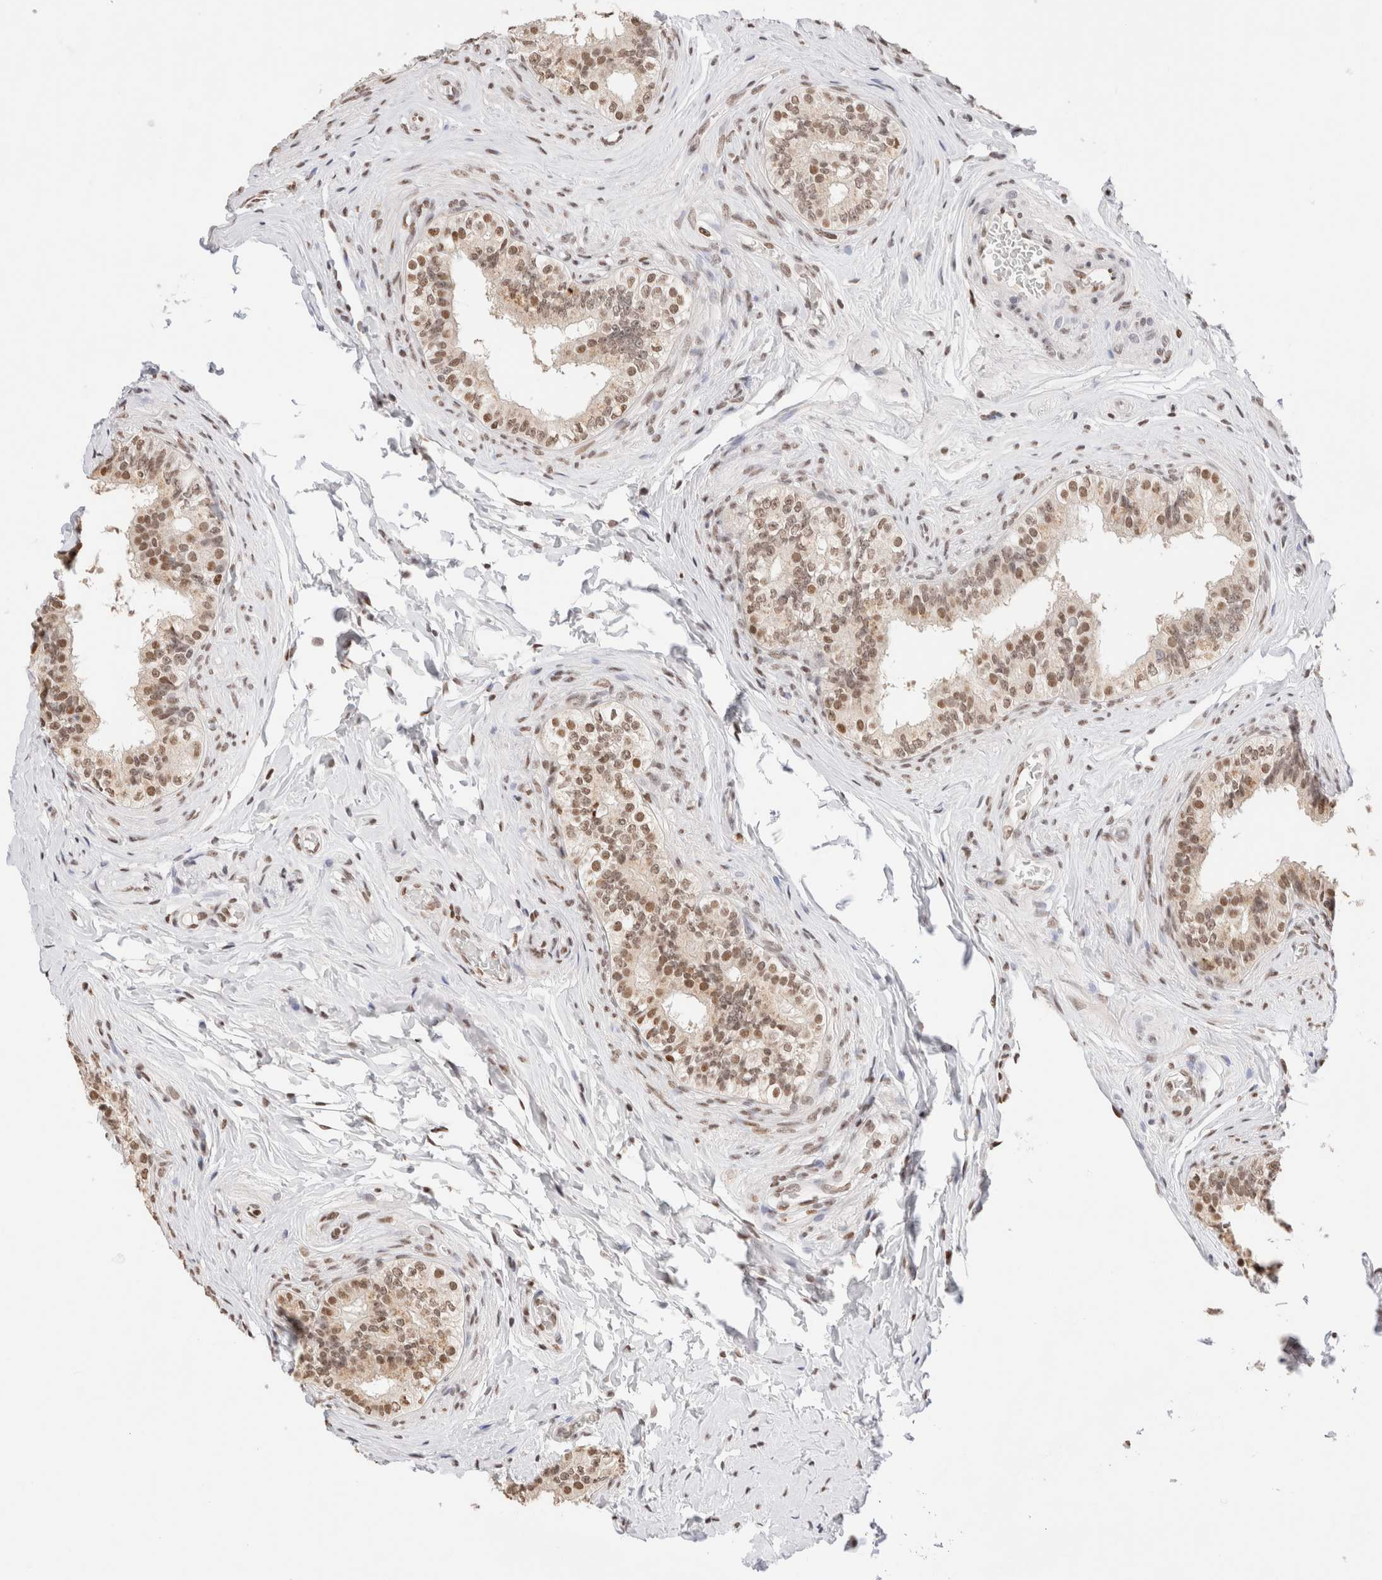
{"staining": {"intensity": "moderate", "quantity": ">75%", "location": "nuclear"}, "tissue": "epididymis", "cell_type": "Glandular cells", "image_type": "normal", "snomed": [{"axis": "morphology", "description": "Normal tissue, NOS"}, {"axis": "topography", "description": "Testis"}, {"axis": "topography", "description": "Epididymis"}], "caption": "An immunohistochemistry (IHC) micrograph of unremarkable tissue is shown. Protein staining in brown labels moderate nuclear positivity in epididymis within glandular cells. (brown staining indicates protein expression, while blue staining denotes nuclei).", "gene": "SUPT3H", "patient": {"sex": "male", "age": 36}}